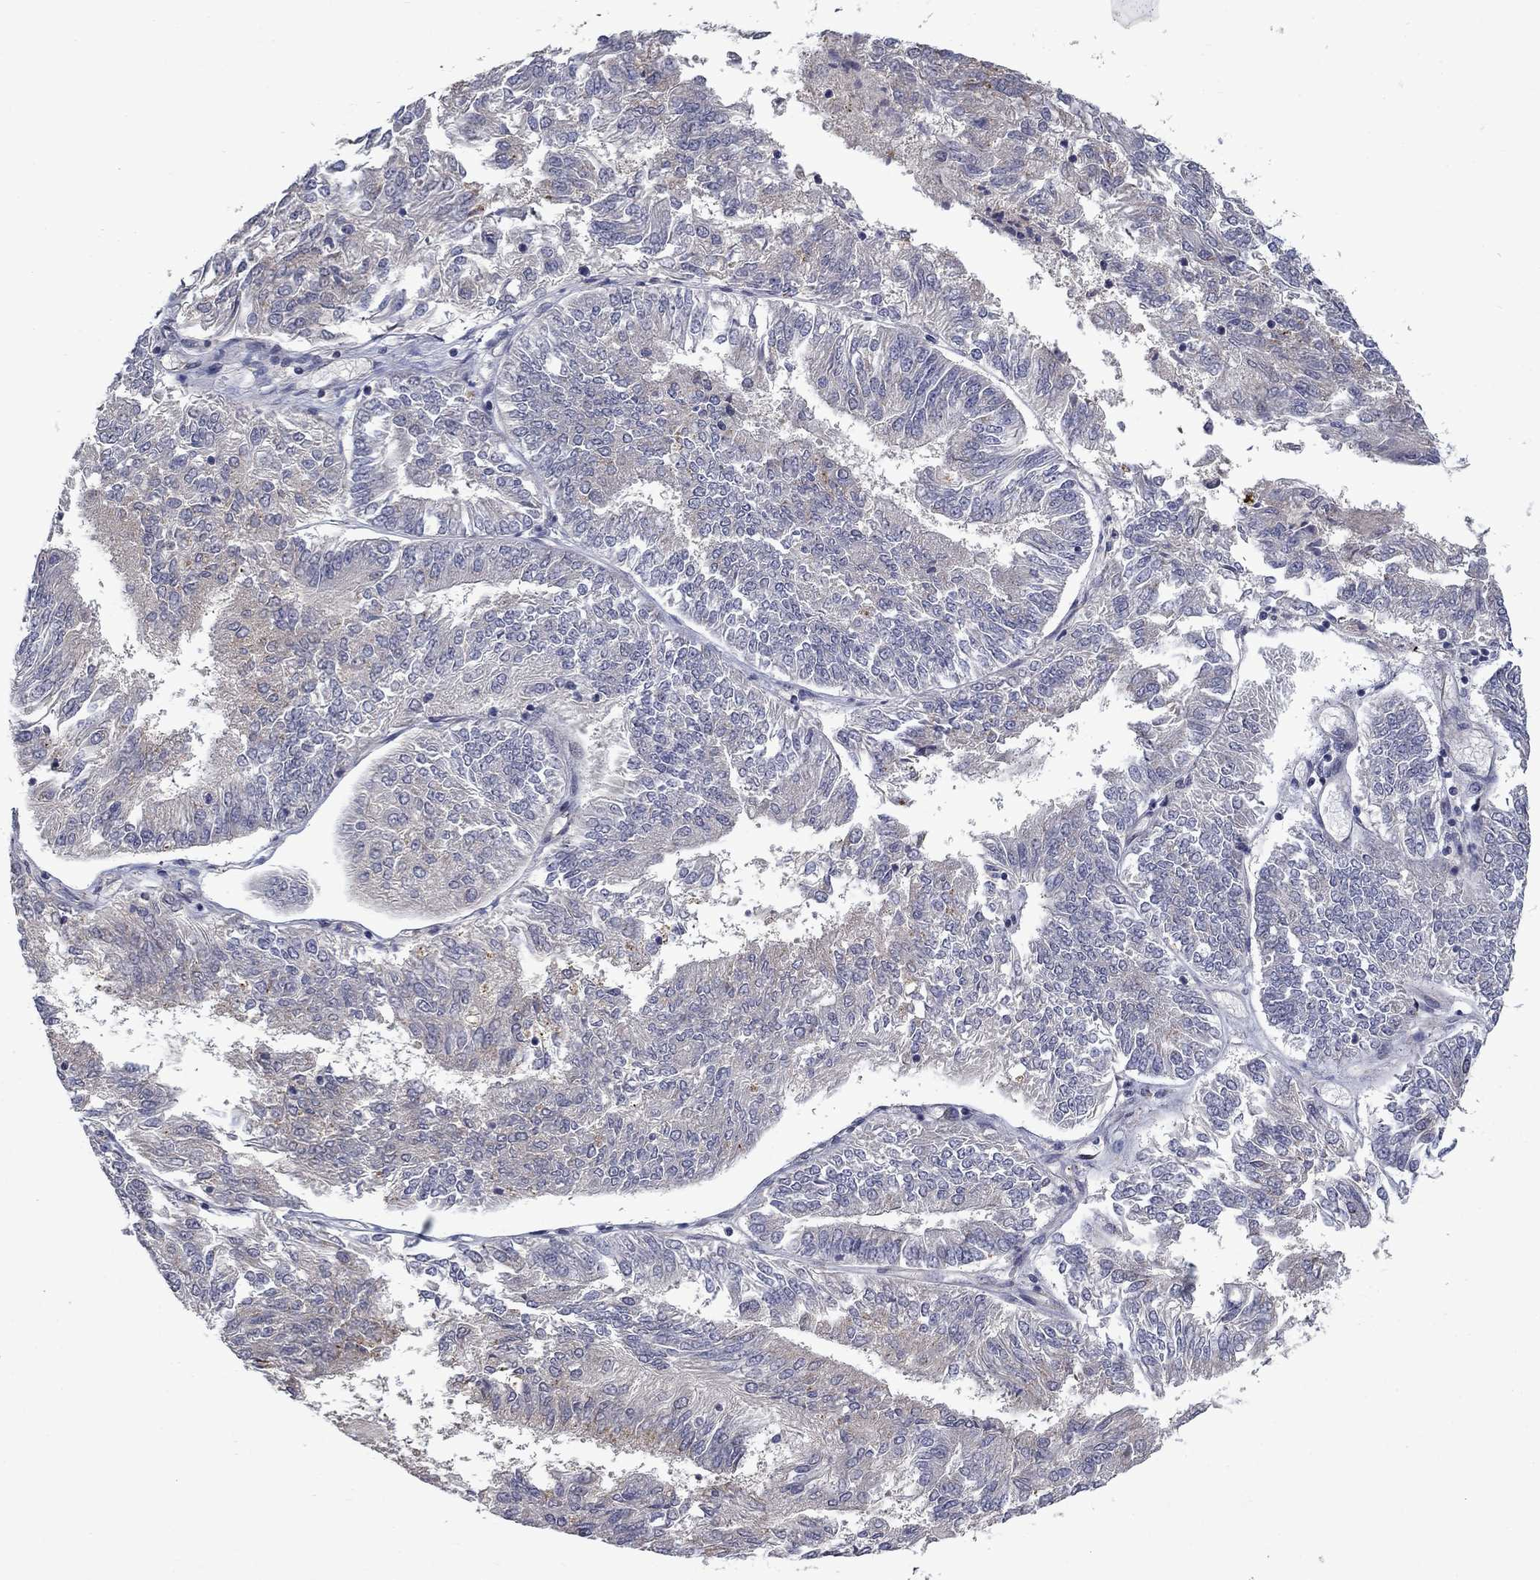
{"staining": {"intensity": "negative", "quantity": "none", "location": "none"}, "tissue": "endometrial cancer", "cell_type": "Tumor cells", "image_type": "cancer", "snomed": [{"axis": "morphology", "description": "Adenocarcinoma, NOS"}, {"axis": "topography", "description": "Endometrium"}], "caption": "The immunohistochemistry image has no significant positivity in tumor cells of endometrial cancer tissue.", "gene": "FAM3B", "patient": {"sex": "female", "age": 58}}